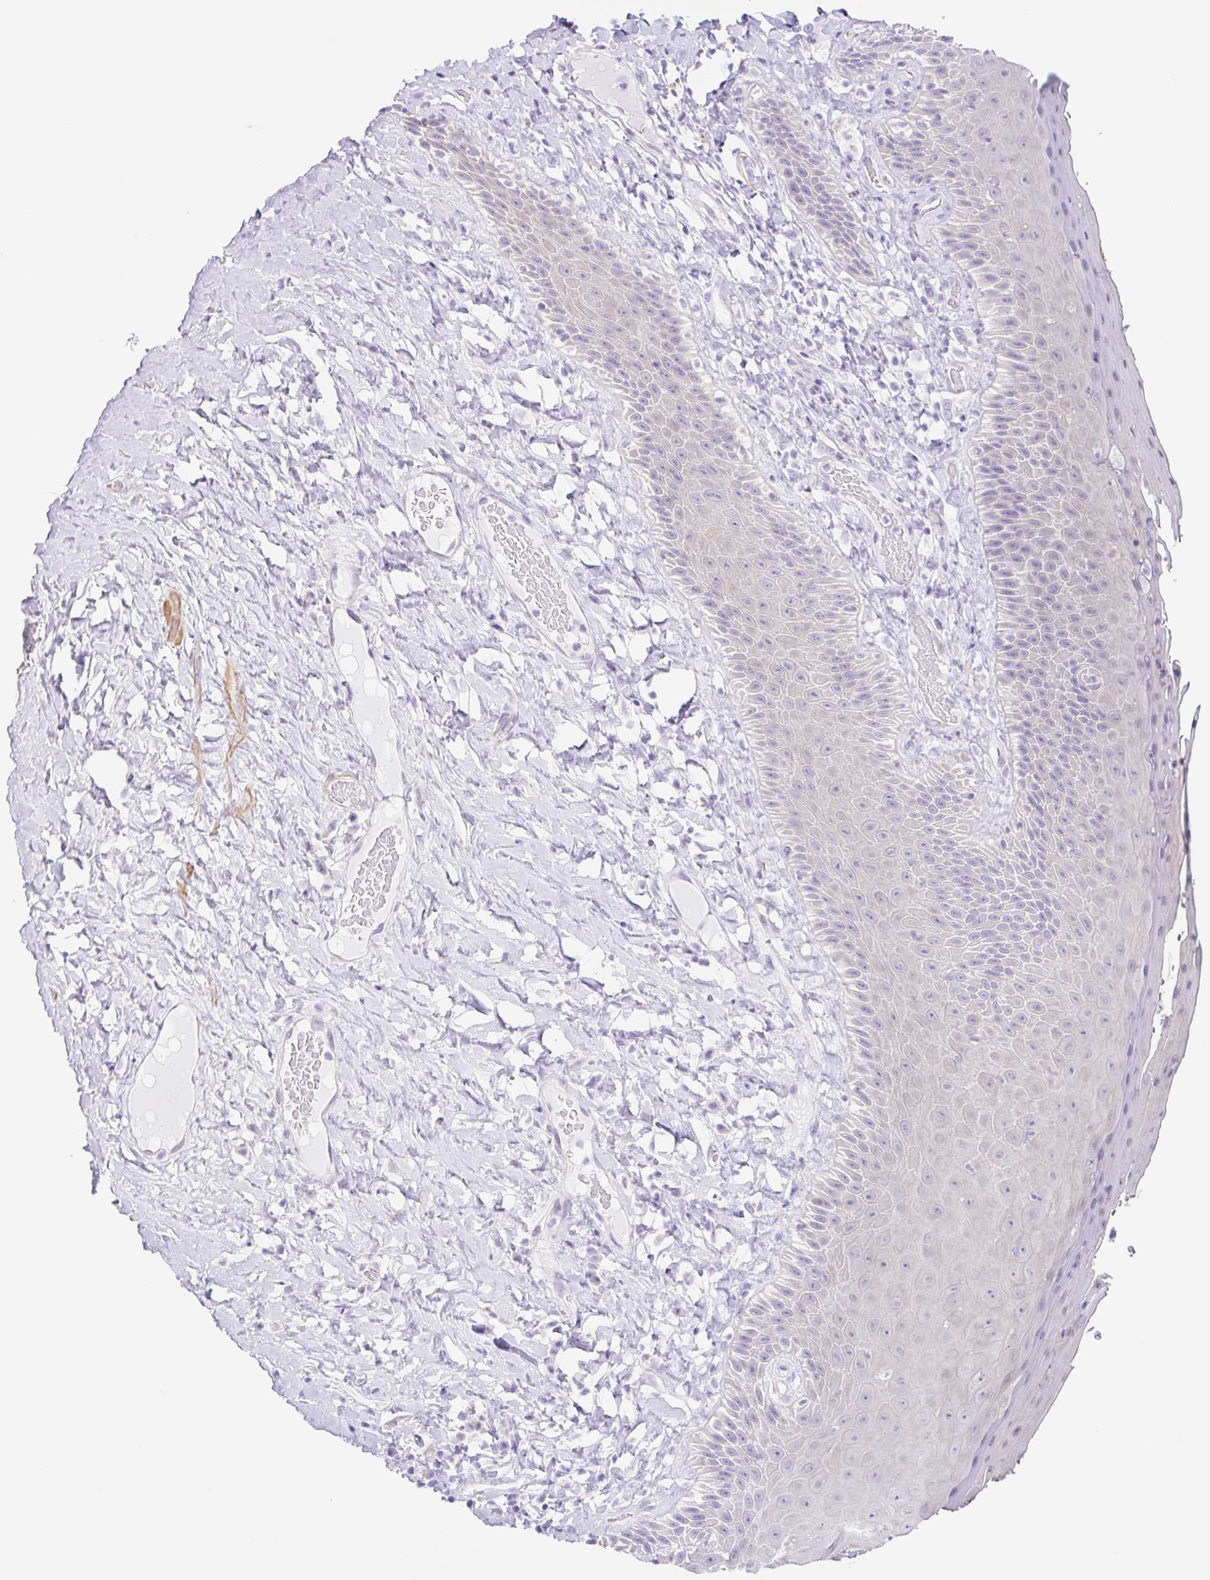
{"staining": {"intensity": "negative", "quantity": "none", "location": "none"}, "tissue": "skin", "cell_type": "Epidermal cells", "image_type": "normal", "snomed": [{"axis": "morphology", "description": "Normal tissue, NOS"}, {"axis": "topography", "description": "Anal"}], "caption": "This is a histopathology image of immunohistochemistry staining of unremarkable skin, which shows no positivity in epidermal cells. (DAB (3,3'-diaminobenzidine) IHC with hematoxylin counter stain).", "gene": "DCAF17", "patient": {"sex": "male", "age": 78}}